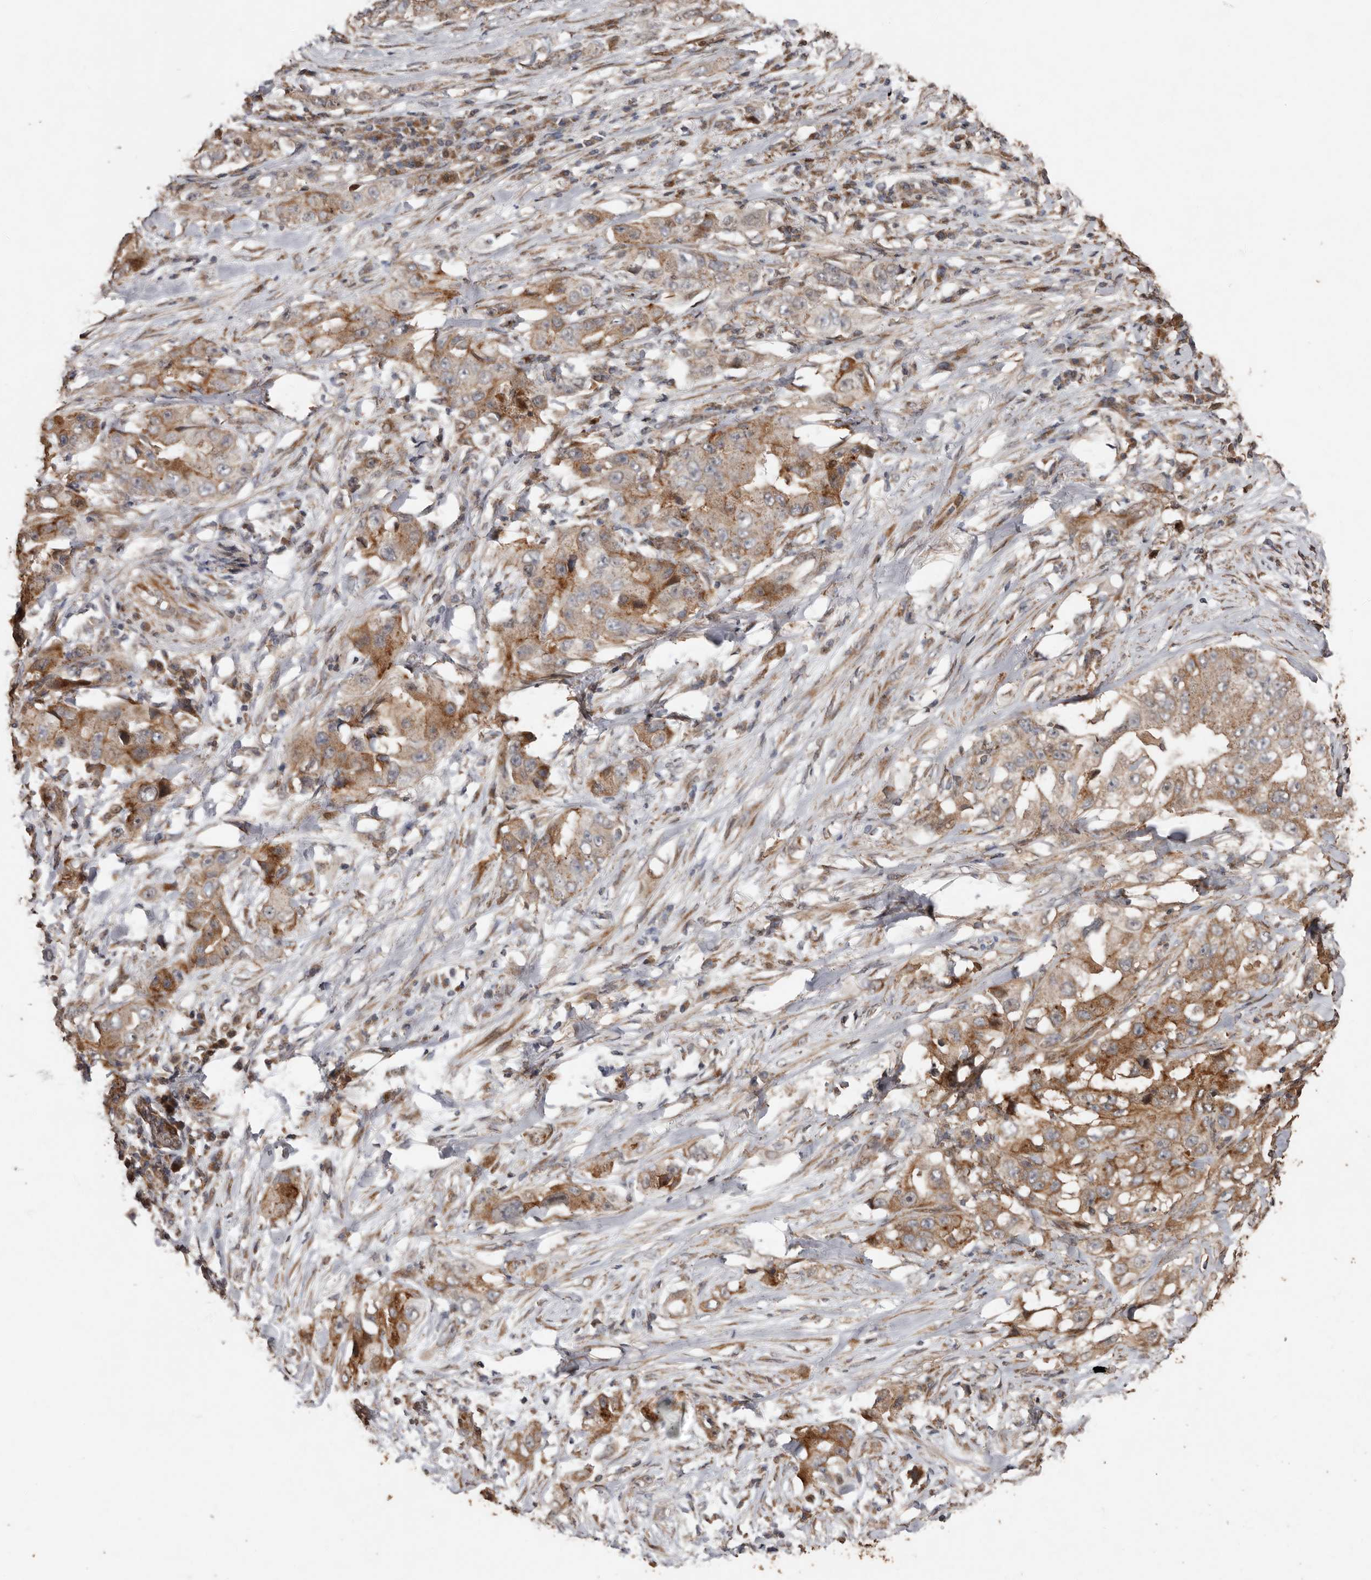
{"staining": {"intensity": "moderate", "quantity": "25%-75%", "location": "cytoplasmic/membranous"}, "tissue": "lung cancer", "cell_type": "Tumor cells", "image_type": "cancer", "snomed": [{"axis": "morphology", "description": "Adenocarcinoma, NOS"}, {"axis": "topography", "description": "Lung"}], "caption": "The immunohistochemical stain shows moderate cytoplasmic/membranous positivity in tumor cells of lung cancer tissue.", "gene": "RANBP17", "patient": {"sex": "female", "age": 51}}